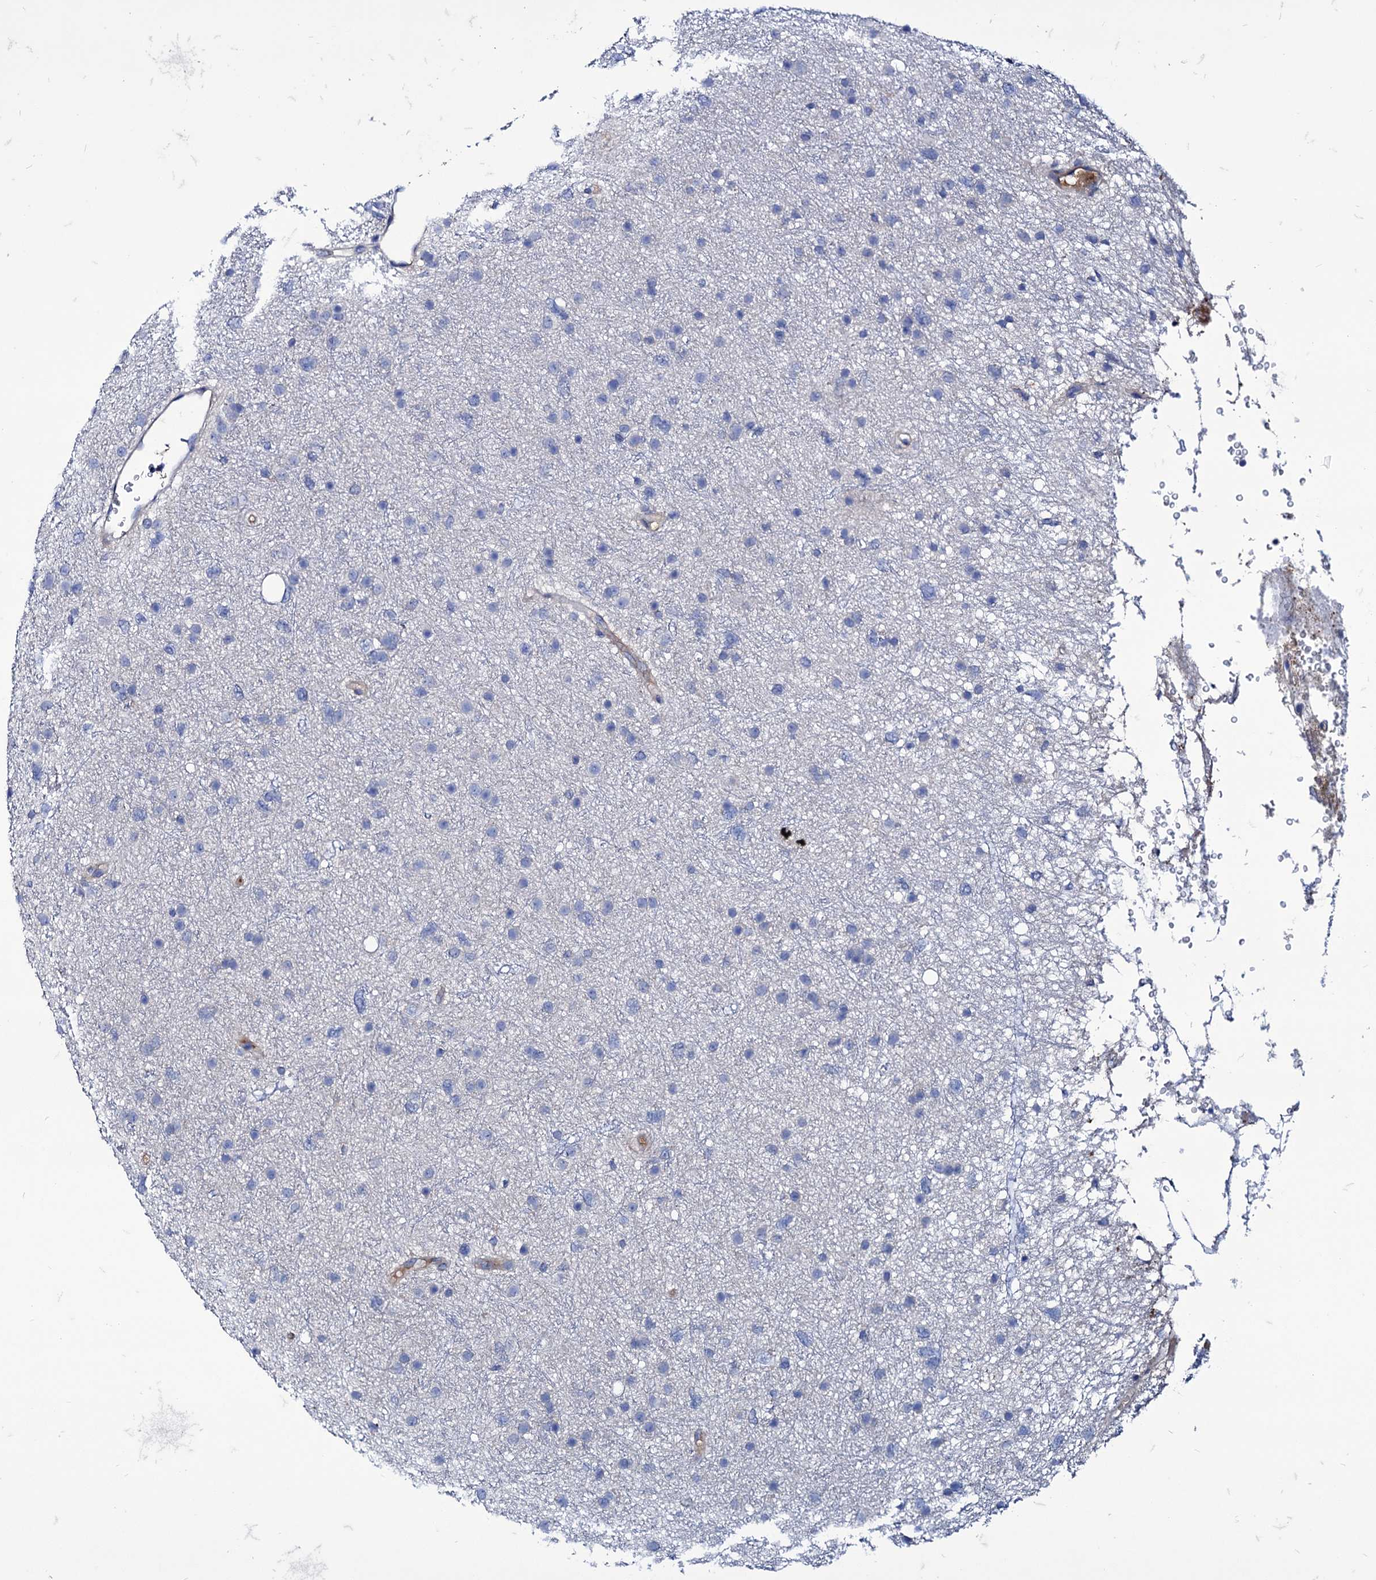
{"staining": {"intensity": "negative", "quantity": "none", "location": "none"}, "tissue": "glioma", "cell_type": "Tumor cells", "image_type": "cancer", "snomed": [{"axis": "morphology", "description": "Glioma, malignant, Low grade"}, {"axis": "topography", "description": "Cerebral cortex"}], "caption": "Immunohistochemical staining of low-grade glioma (malignant) shows no significant positivity in tumor cells. (Immunohistochemistry, brightfield microscopy, high magnification).", "gene": "AXL", "patient": {"sex": "female", "age": 39}}